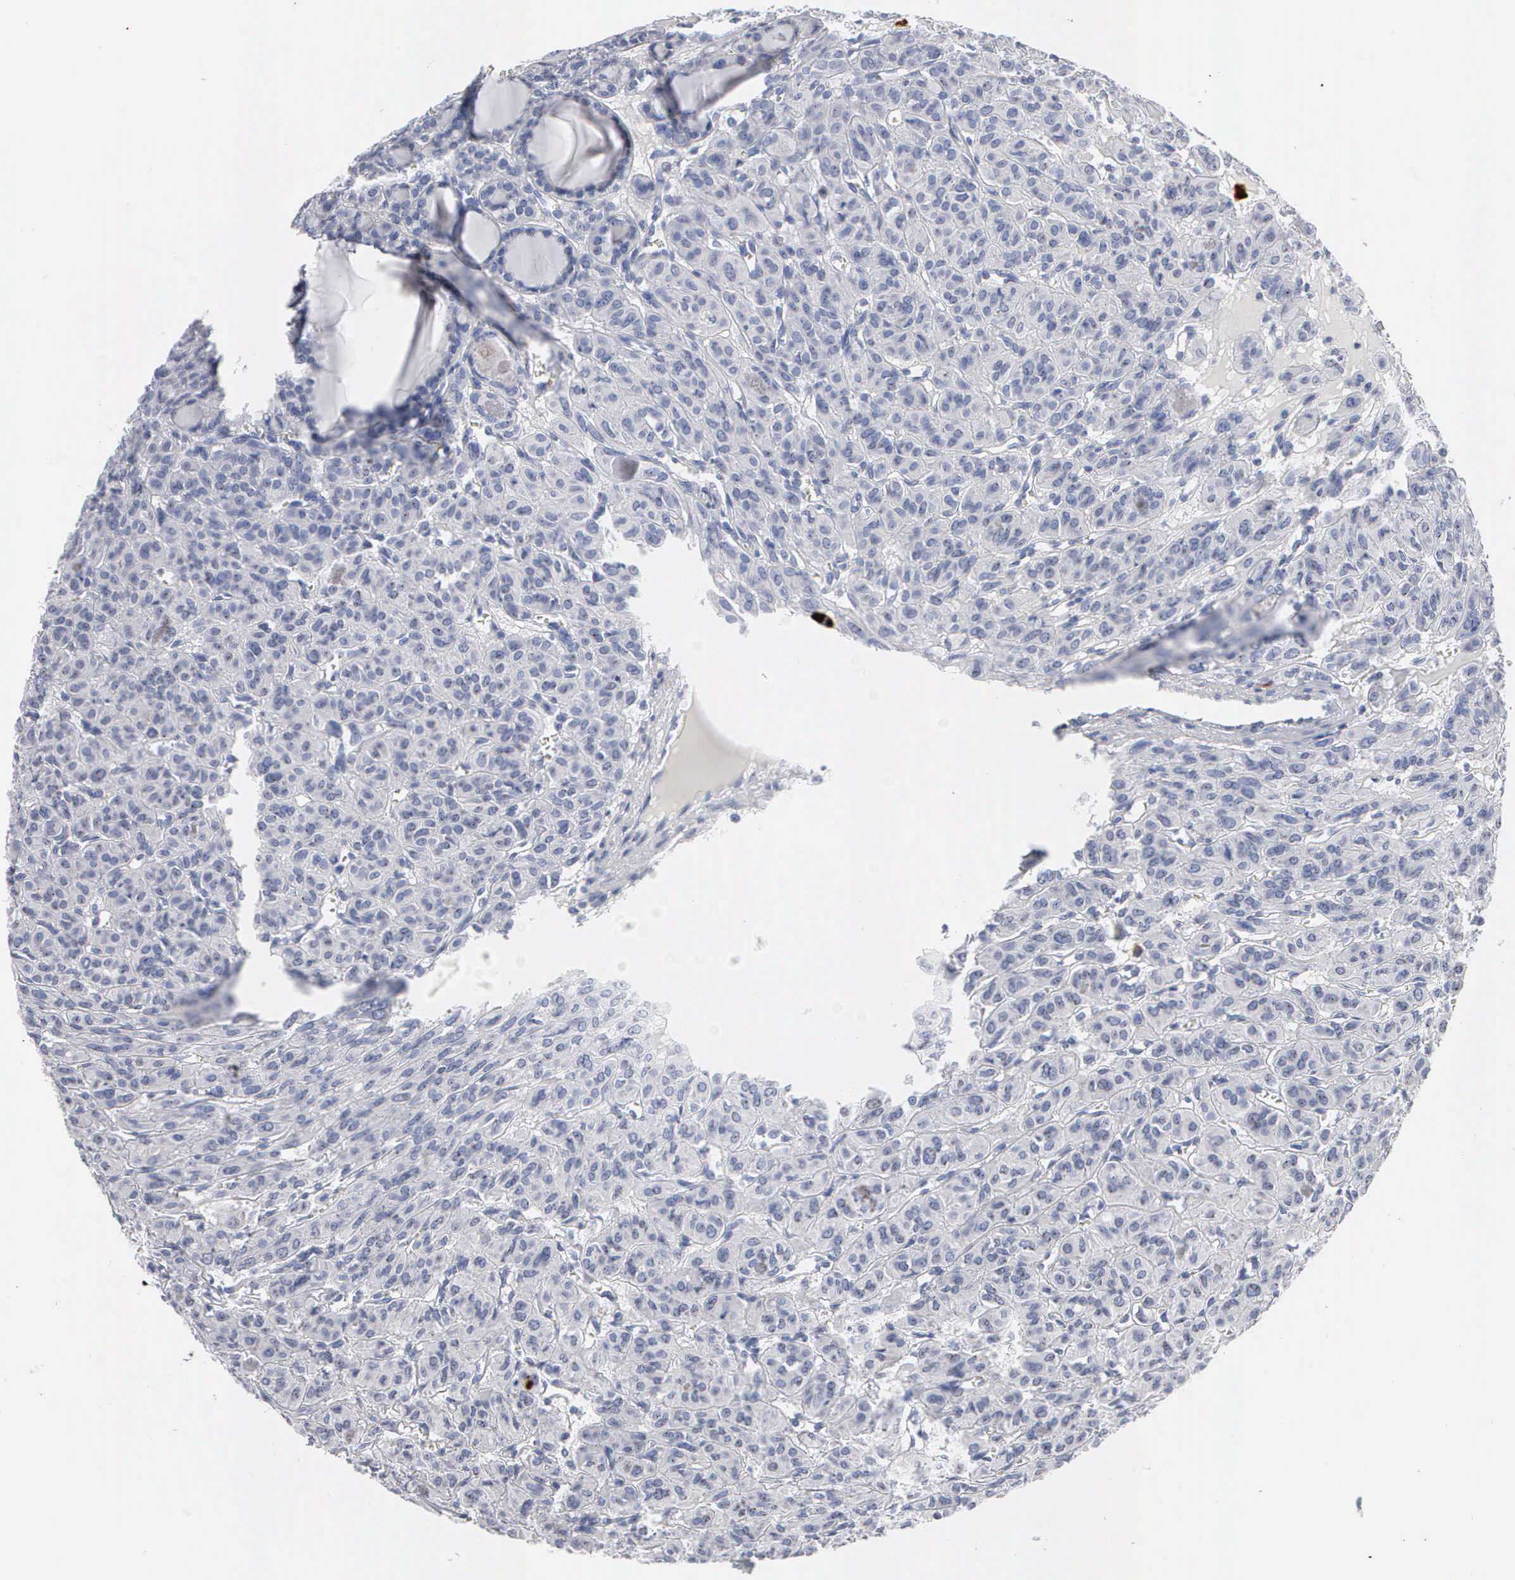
{"staining": {"intensity": "negative", "quantity": "none", "location": "none"}, "tissue": "thyroid cancer", "cell_type": "Tumor cells", "image_type": "cancer", "snomed": [{"axis": "morphology", "description": "Follicular adenoma carcinoma, NOS"}, {"axis": "topography", "description": "Thyroid gland"}], "caption": "Human thyroid cancer (follicular adenoma carcinoma) stained for a protein using IHC shows no expression in tumor cells.", "gene": "ASPHD2", "patient": {"sex": "female", "age": 71}}